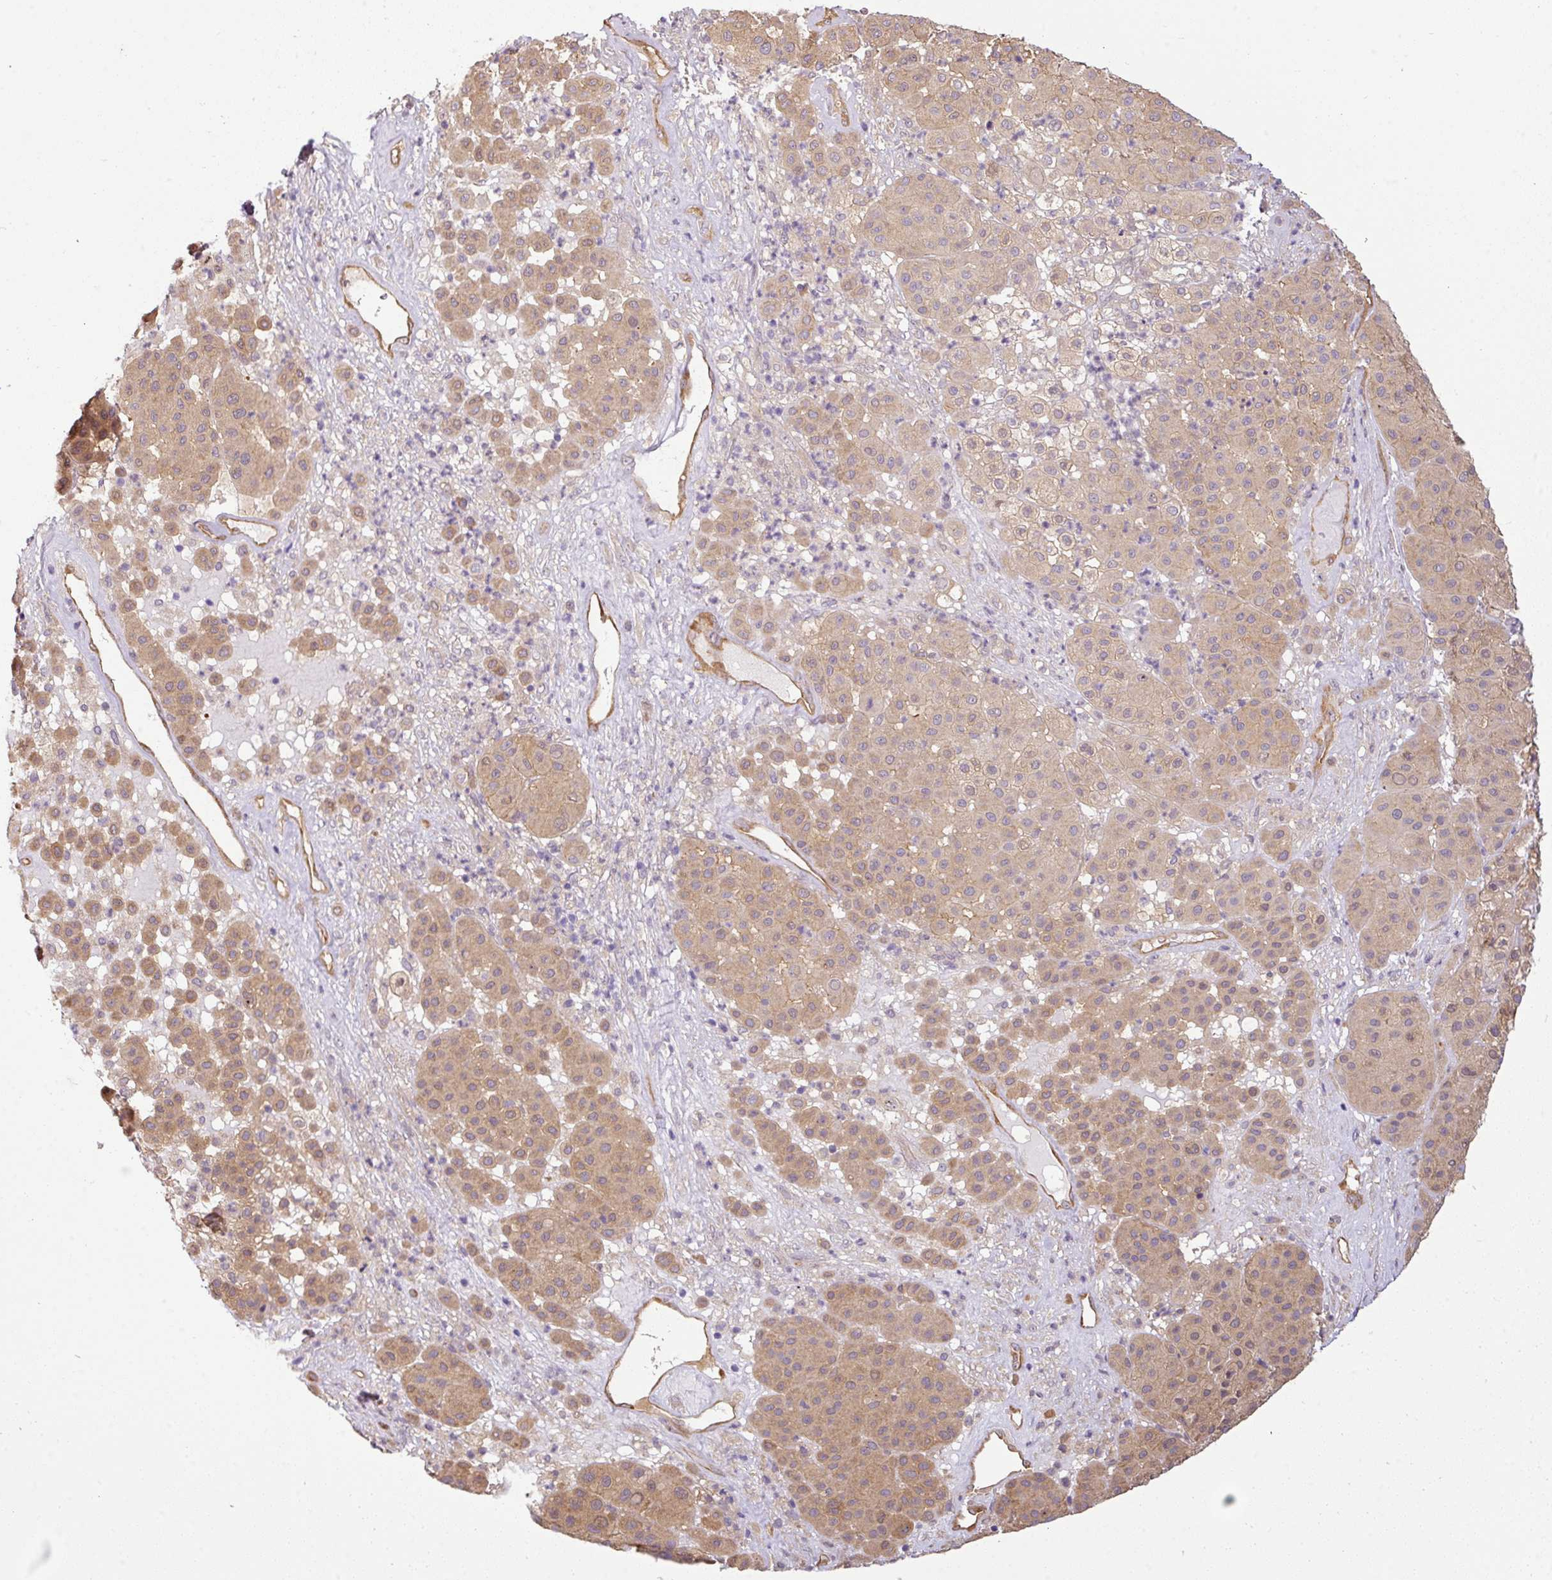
{"staining": {"intensity": "weak", "quantity": ">75%", "location": "cytoplasmic/membranous"}, "tissue": "melanoma", "cell_type": "Tumor cells", "image_type": "cancer", "snomed": [{"axis": "morphology", "description": "Malignant melanoma, Metastatic site"}, {"axis": "topography", "description": "Smooth muscle"}], "caption": "Immunohistochemistry (IHC) micrograph of neoplastic tissue: human malignant melanoma (metastatic site) stained using immunohistochemistry (IHC) displays low levels of weak protein expression localized specifically in the cytoplasmic/membranous of tumor cells, appearing as a cytoplasmic/membranous brown color.", "gene": "ANKRD18A", "patient": {"sex": "male", "age": 41}}